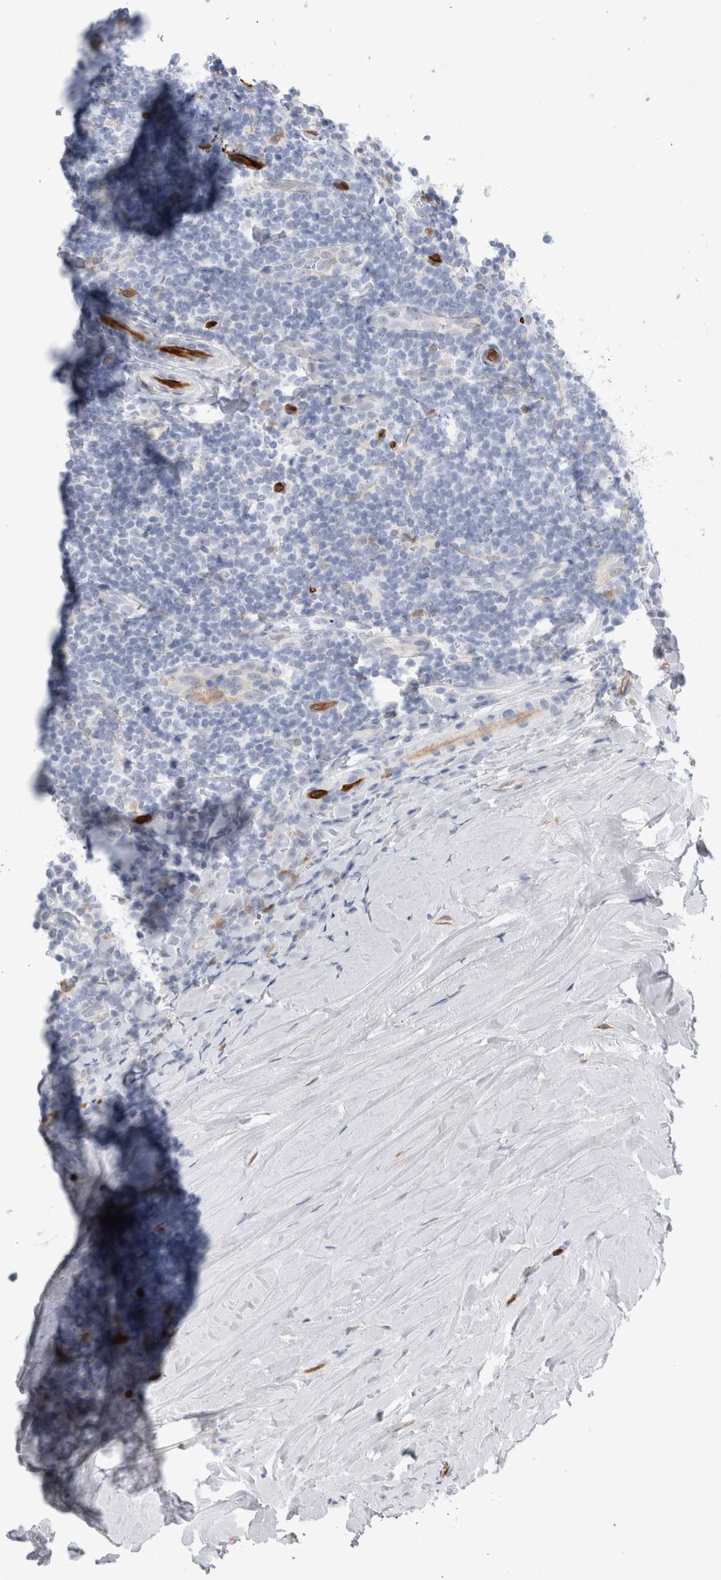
{"staining": {"intensity": "negative", "quantity": "none", "location": "none"}, "tissue": "tonsil", "cell_type": "Germinal center cells", "image_type": "normal", "snomed": [{"axis": "morphology", "description": "Normal tissue, NOS"}, {"axis": "topography", "description": "Tonsil"}], "caption": "High magnification brightfield microscopy of benign tonsil stained with DAB (3,3'-diaminobenzidine) (brown) and counterstained with hematoxylin (blue): germinal center cells show no significant staining.", "gene": "NAPEPLD", "patient": {"sex": "male", "age": 37}}